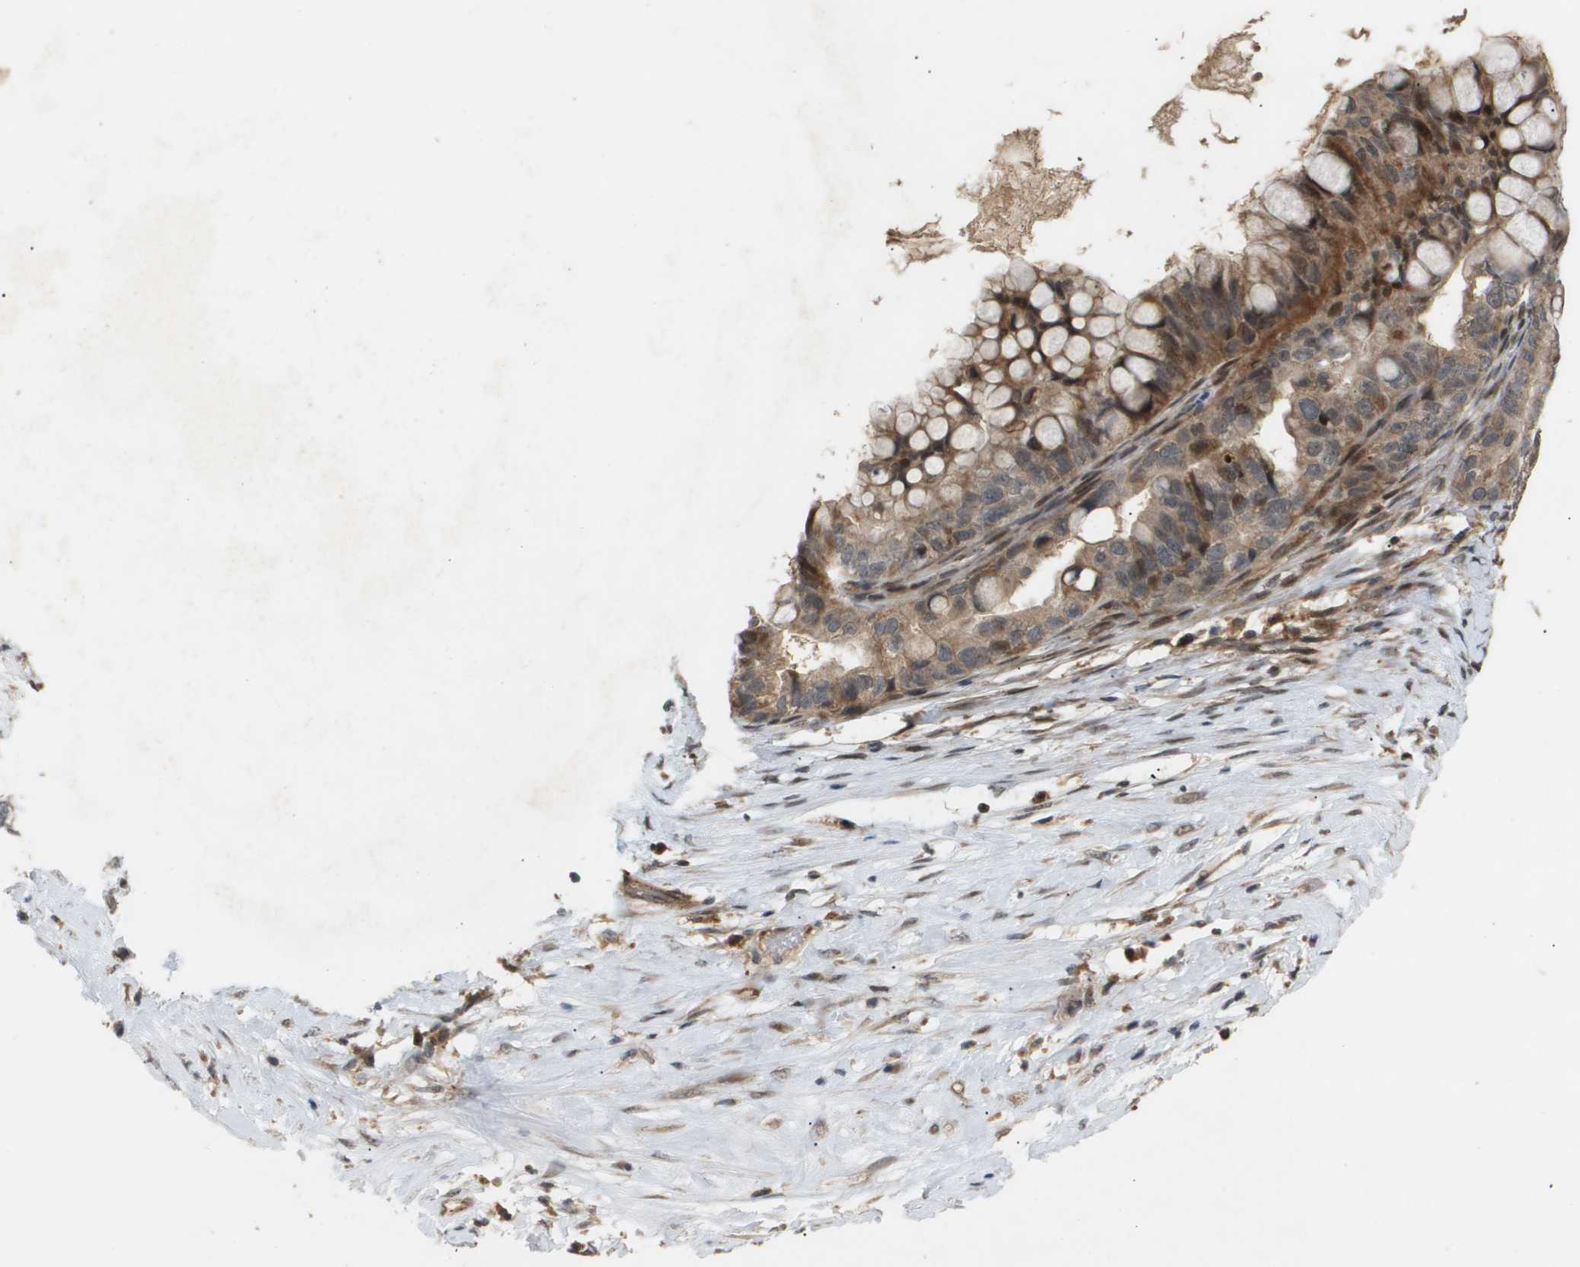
{"staining": {"intensity": "moderate", "quantity": ">75%", "location": "cytoplasmic/membranous,nuclear"}, "tissue": "ovarian cancer", "cell_type": "Tumor cells", "image_type": "cancer", "snomed": [{"axis": "morphology", "description": "Cystadenocarcinoma, mucinous, NOS"}, {"axis": "topography", "description": "Ovary"}], "caption": "Brown immunohistochemical staining in mucinous cystadenocarcinoma (ovarian) displays moderate cytoplasmic/membranous and nuclear staining in about >75% of tumor cells.", "gene": "PDGFB", "patient": {"sex": "female", "age": 80}}